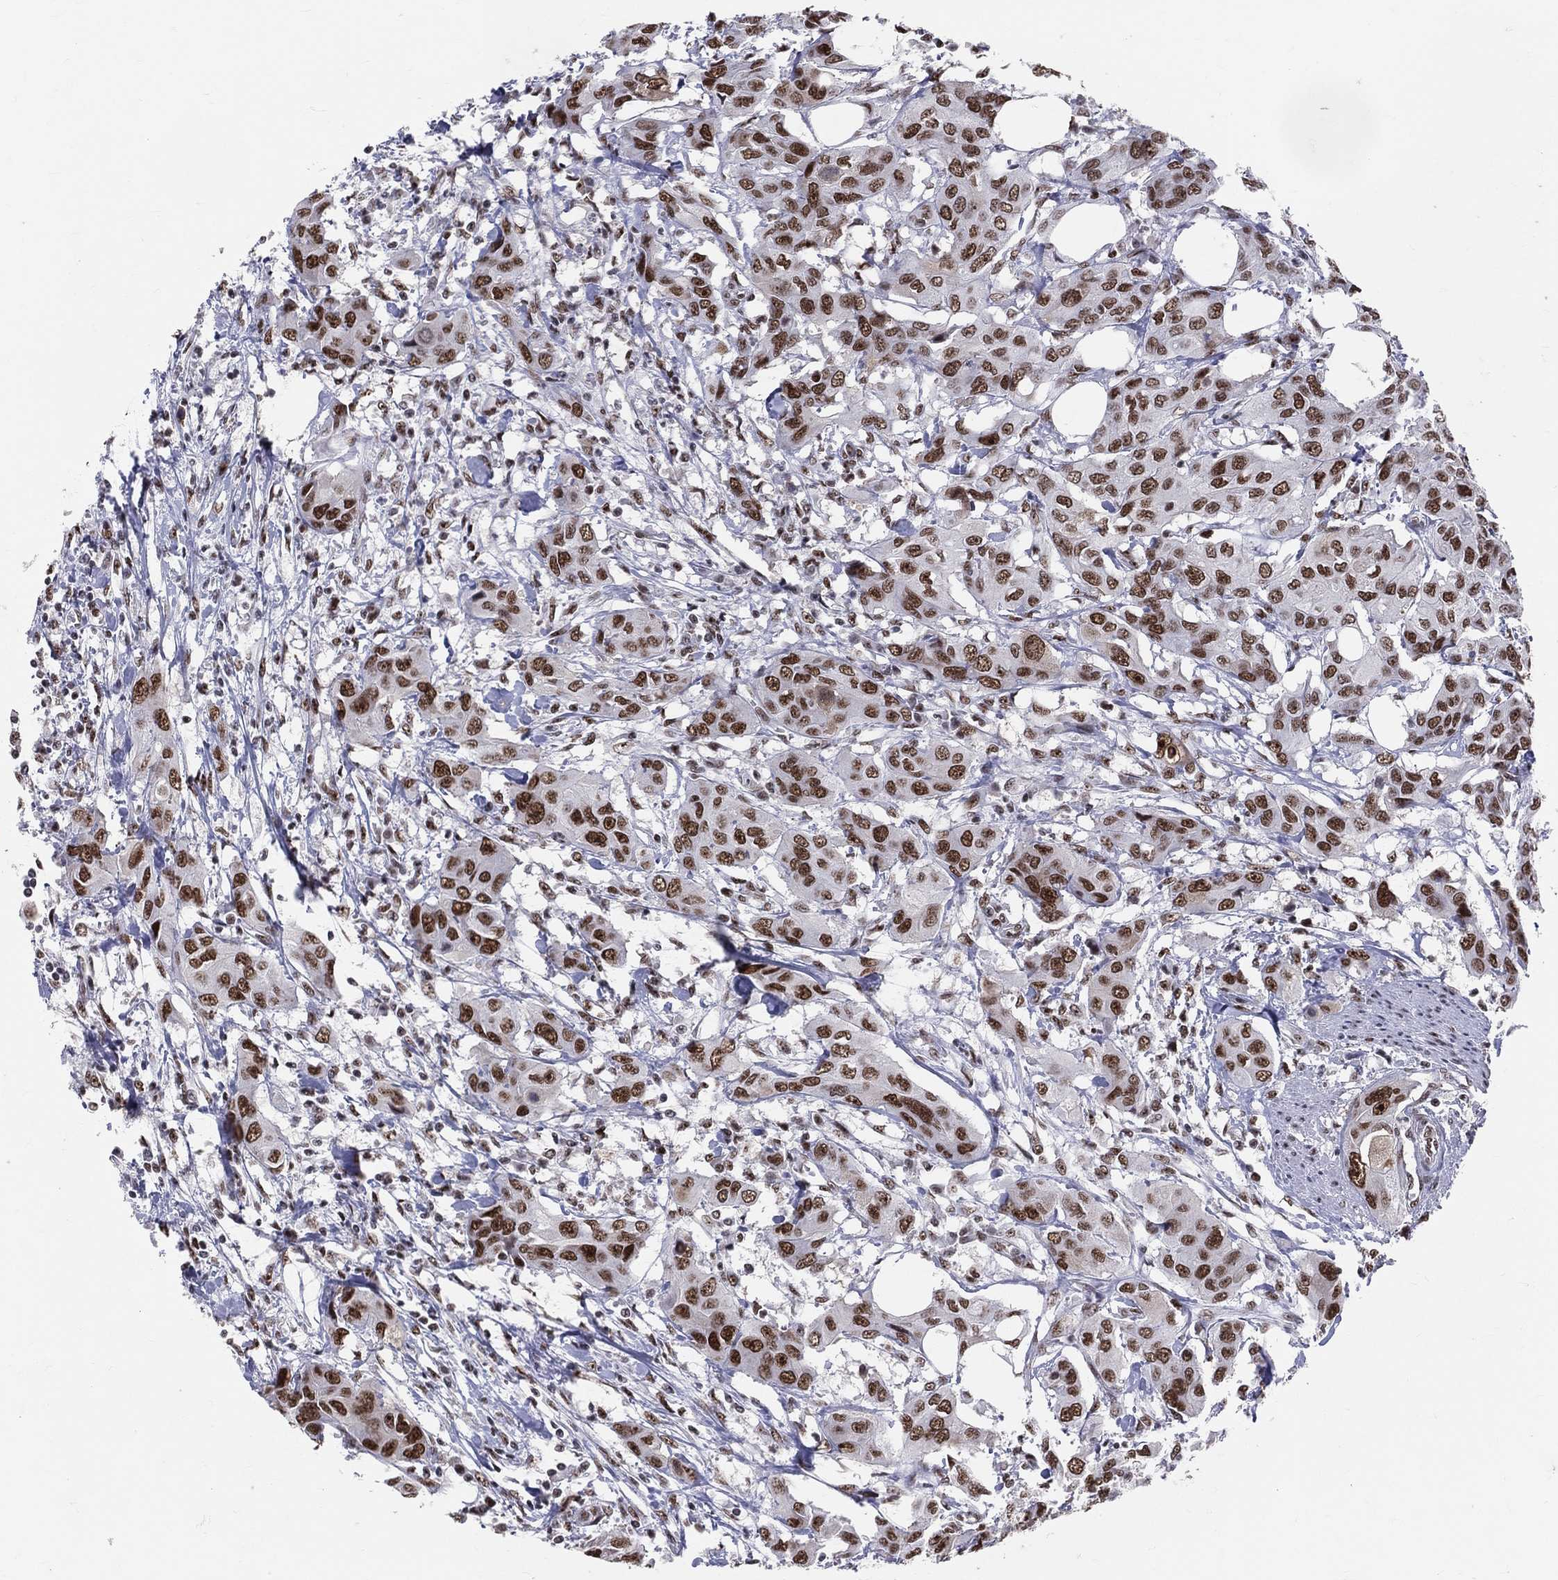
{"staining": {"intensity": "strong", "quantity": ">75%", "location": "nuclear"}, "tissue": "urothelial cancer", "cell_type": "Tumor cells", "image_type": "cancer", "snomed": [{"axis": "morphology", "description": "Urothelial carcinoma, NOS"}, {"axis": "morphology", "description": "Urothelial carcinoma, High grade"}, {"axis": "topography", "description": "Urinary bladder"}], "caption": "About >75% of tumor cells in human urothelial cancer demonstrate strong nuclear protein staining as visualized by brown immunohistochemical staining.", "gene": "CDK7", "patient": {"sex": "male", "age": 63}}